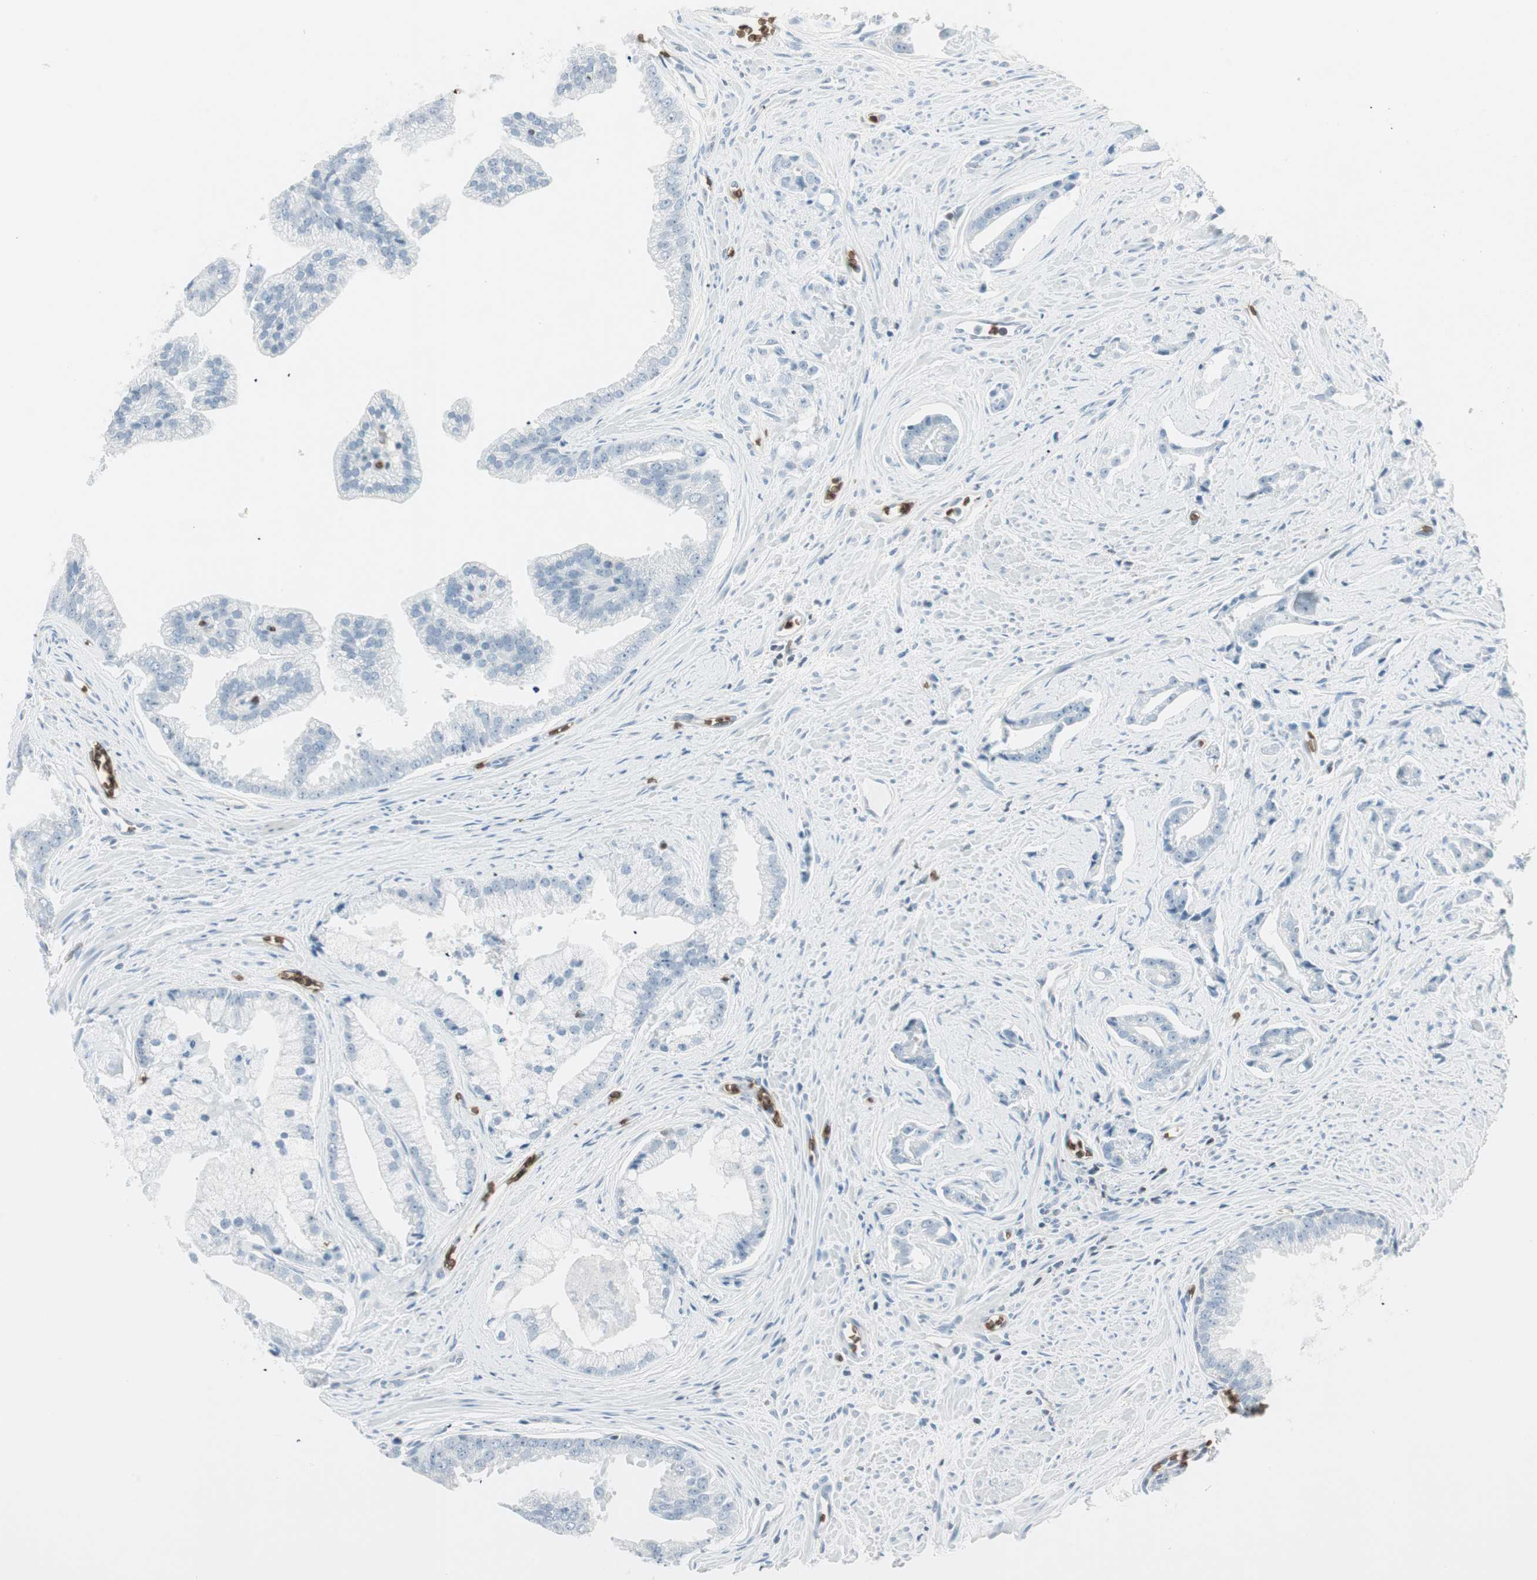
{"staining": {"intensity": "negative", "quantity": "none", "location": "none"}, "tissue": "prostate cancer", "cell_type": "Tumor cells", "image_type": "cancer", "snomed": [{"axis": "morphology", "description": "Adenocarcinoma, High grade"}, {"axis": "topography", "description": "Prostate"}], "caption": "Tumor cells show no significant staining in adenocarcinoma (high-grade) (prostate).", "gene": "MAP4K1", "patient": {"sex": "male", "age": 67}}